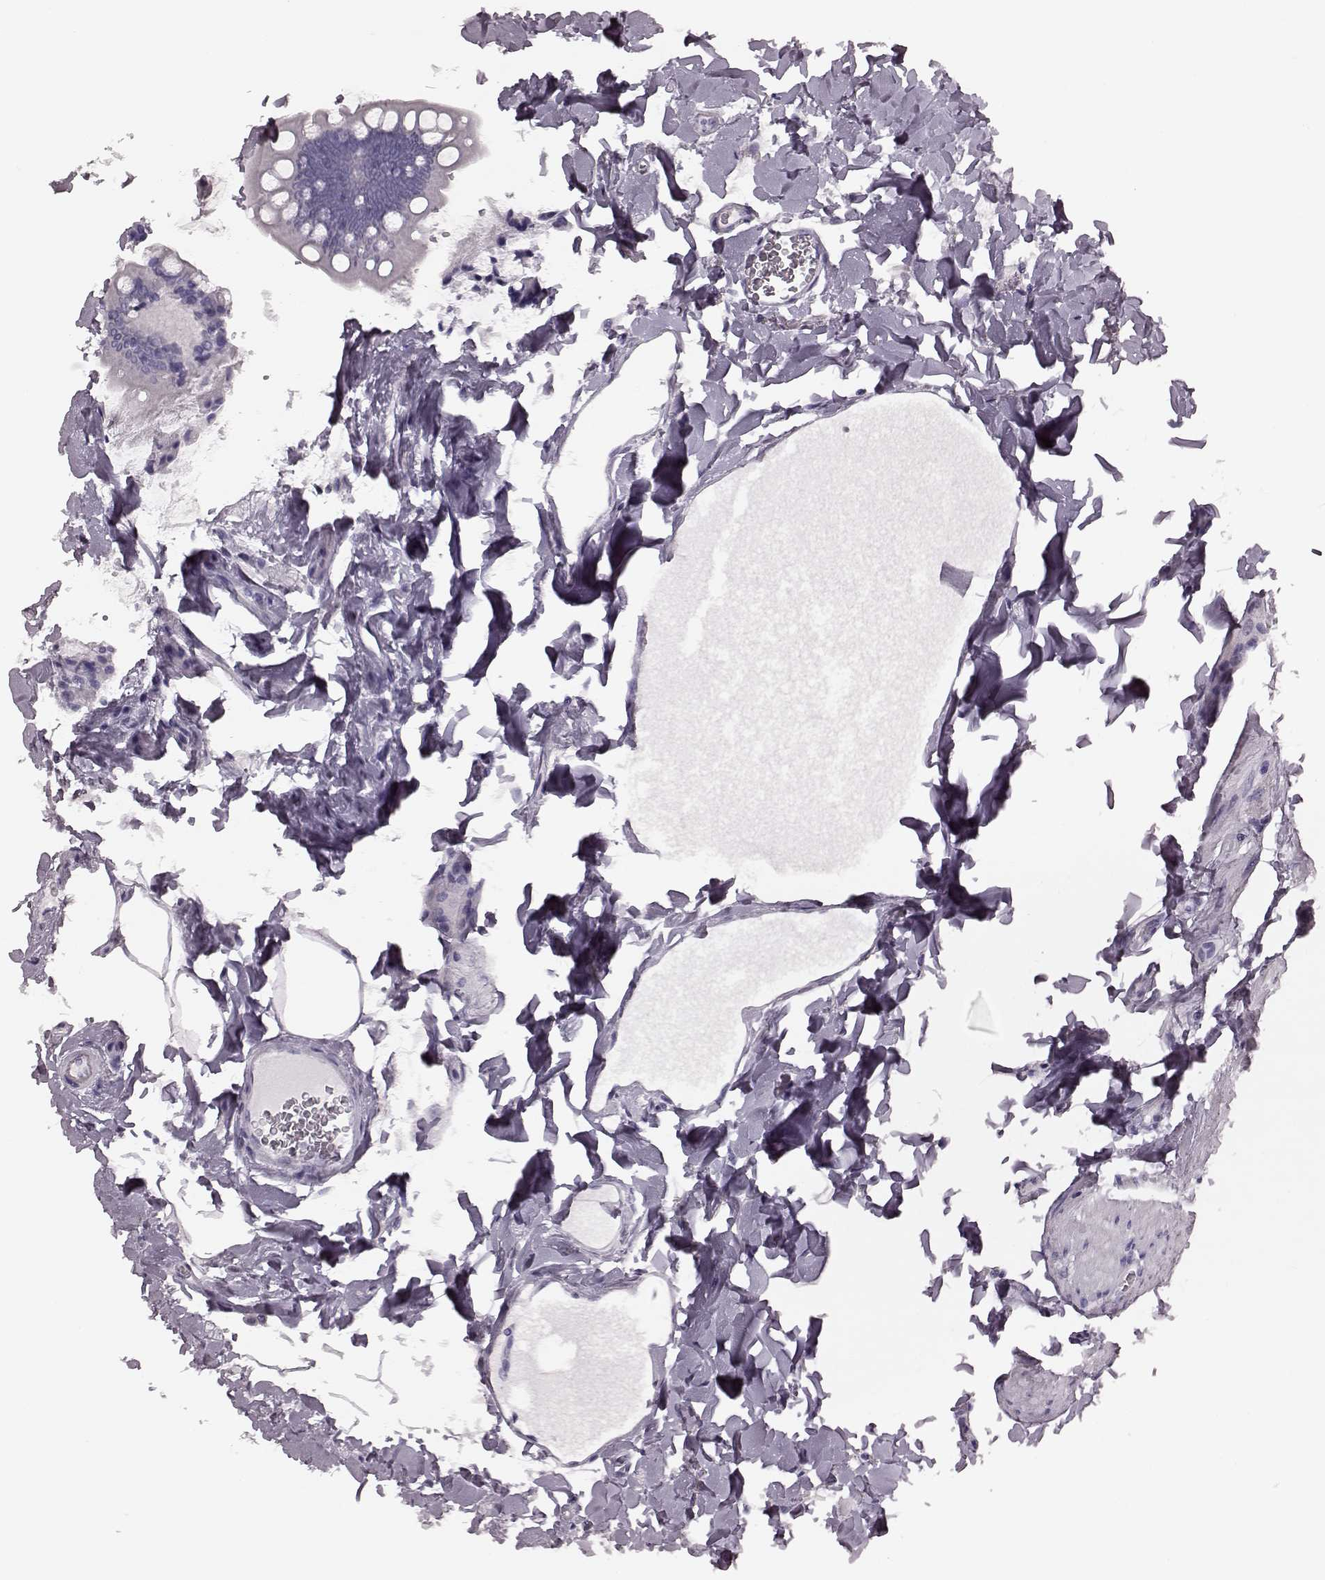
{"staining": {"intensity": "negative", "quantity": "none", "location": "none"}, "tissue": "small intestine", "cell_type": "Glandular cells", "image_type": "normal", "snomed": [{"axis": "morphology", "description": "Normal tissue, NOS"}, {"axis": "topography", "description": "Small intestine"}], "caption": "Protein analysis of benign small intestine reveals no significant staining in glandular cells.", "gene": "TRPM1", "patient": {"sex": "female", "age": 56}}